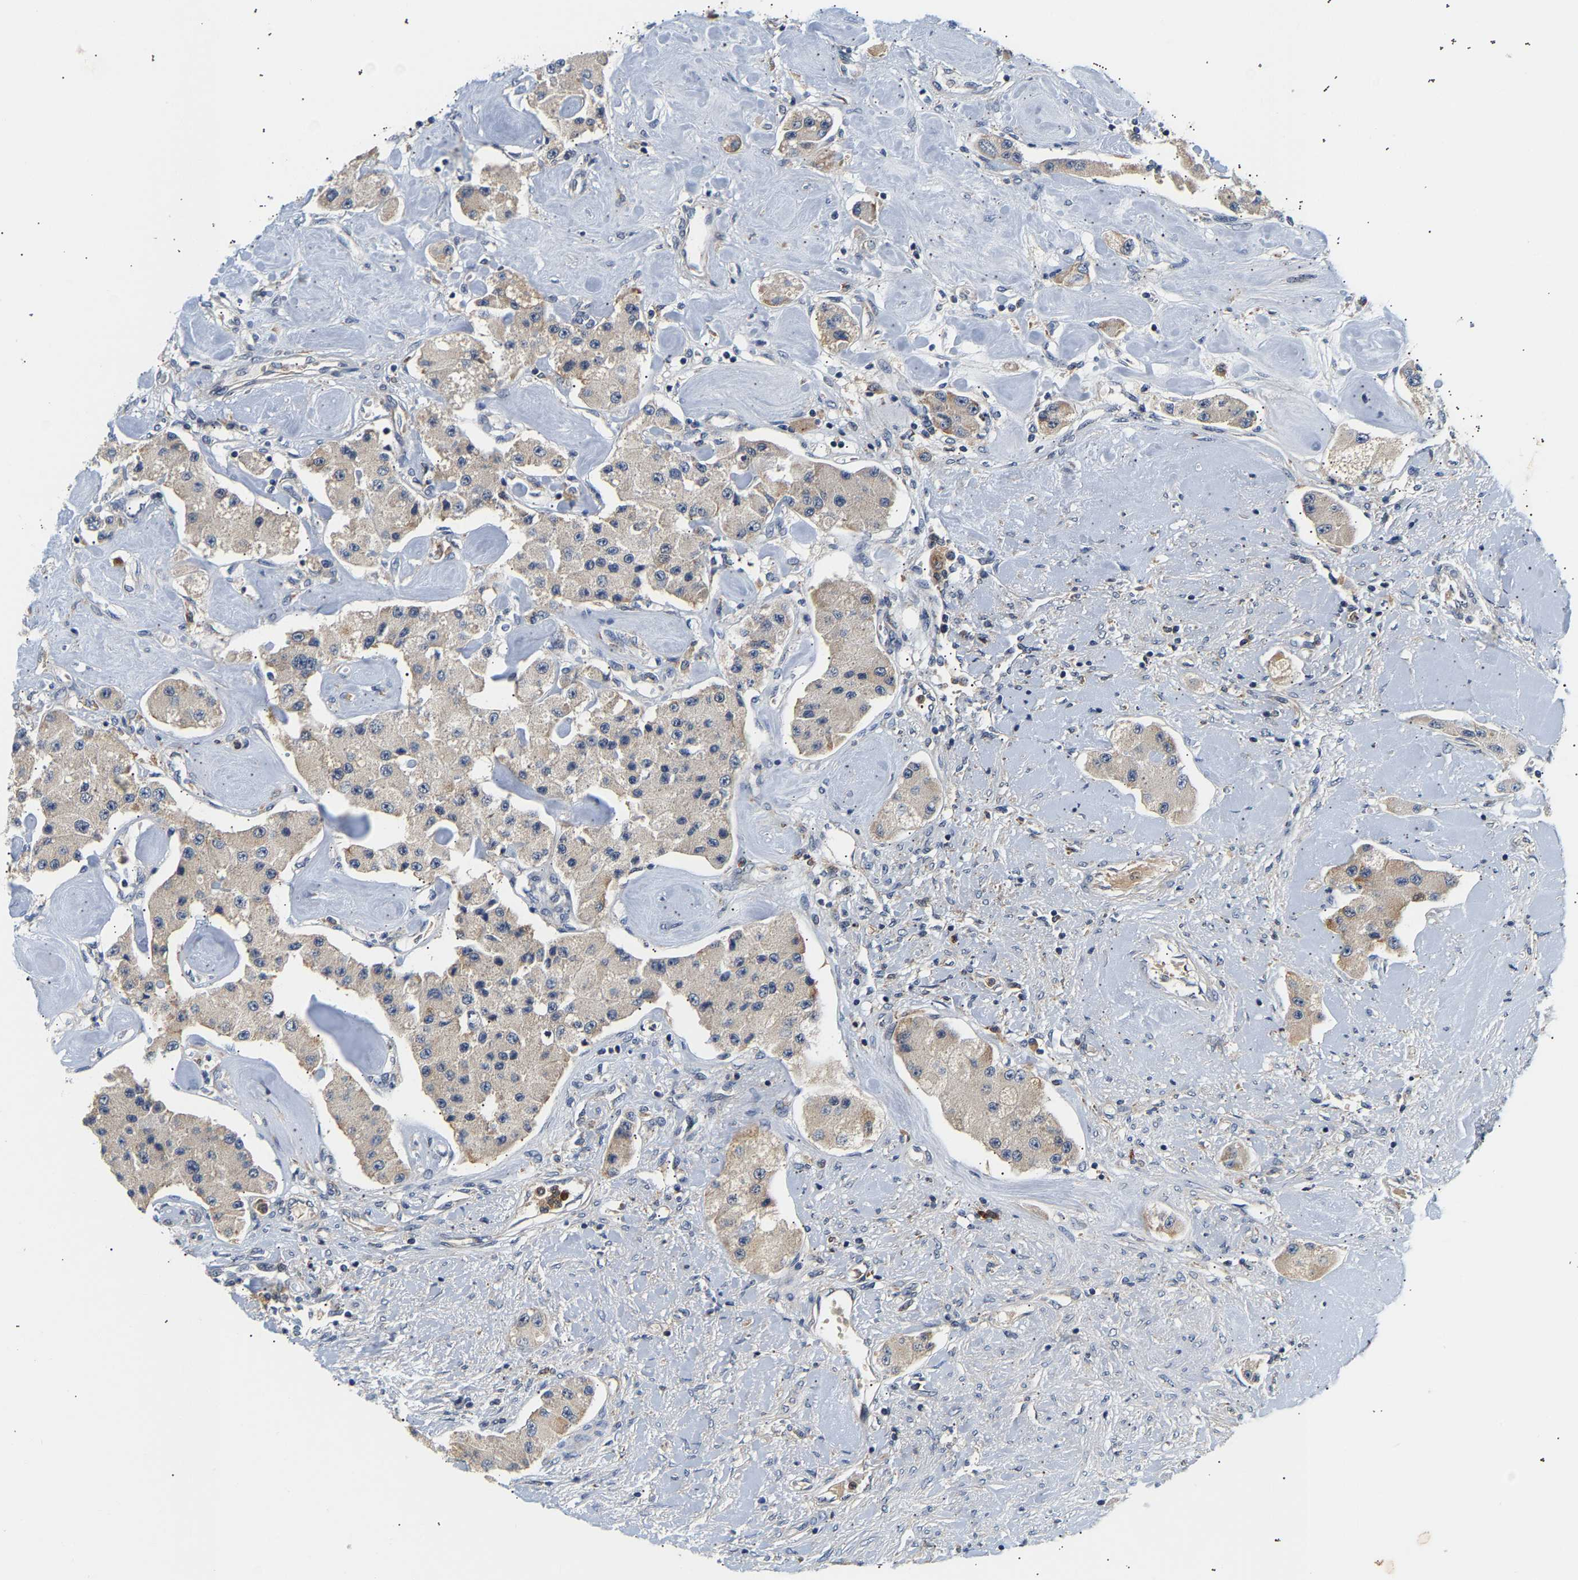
{"staining": {"intensity": "weak", "quantity": "25%-75%", "location": "cytoplasmic/membranous"}, "tissue": "carcinoid", "cell_type": "Tumor cells", "image_type": "cancer", "snomed": [{"axis": "morphology", "description": "Carcinoid, malignant, NOS"}, {"axis": "topography", "description": "Pancreas"}], "caption": "Immunohistochemical staining of human carcinoid shows low levels of weak cytoplasmic/membranous protein expression in about 25%-75% of tumor cells.", "gene": "PPID", "patient": {"sex": "male", "age": 41}}